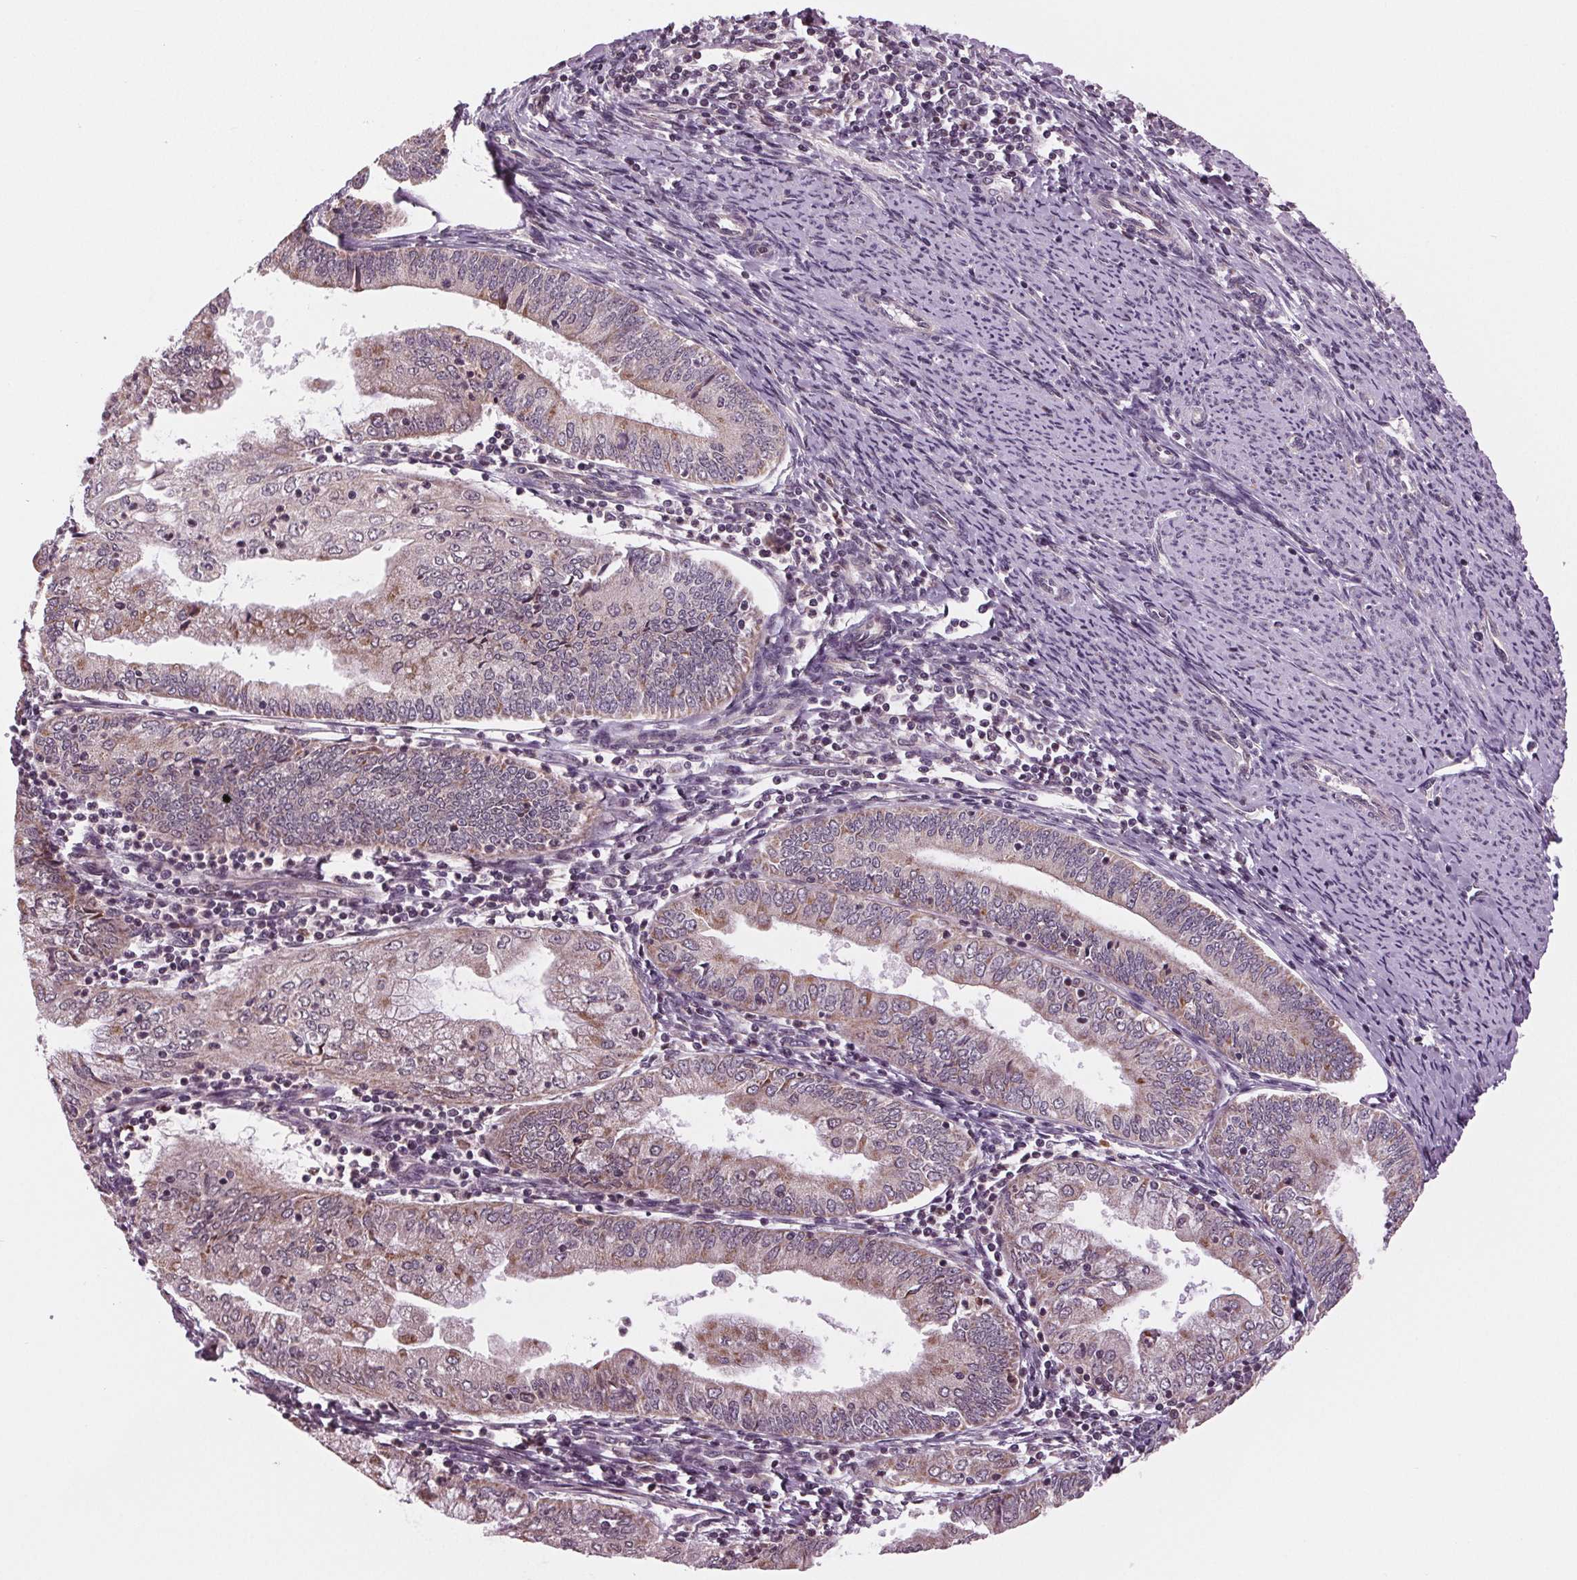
{"staining": {"intensity": "weak", "quantity": "25%-75%", "location": "cytoplasmic/membranous"}, "tissue": "endometrial cancer", "cell_type": "Tumor cells", "image_type": "cancer", "snomed": [{"axis": "morphology", "description": "Adenocarcinoma, NOS"}, {"axis": "topography", "description": "Endometrium"}], "caption": "The histopathology image demonstrates immunohistochemical staining of endometrial cancer (adenocarcinoma). There is weak cytoplasmic/membranous positivity is present in about 25%-75% of tumor cells. (DAB (3,3'-diaminobenzidine) IHC, brown staining for protein, blue staining for nuclei).", "gene": "STAT3", "patient": {"sex": "female", "age": 55}}